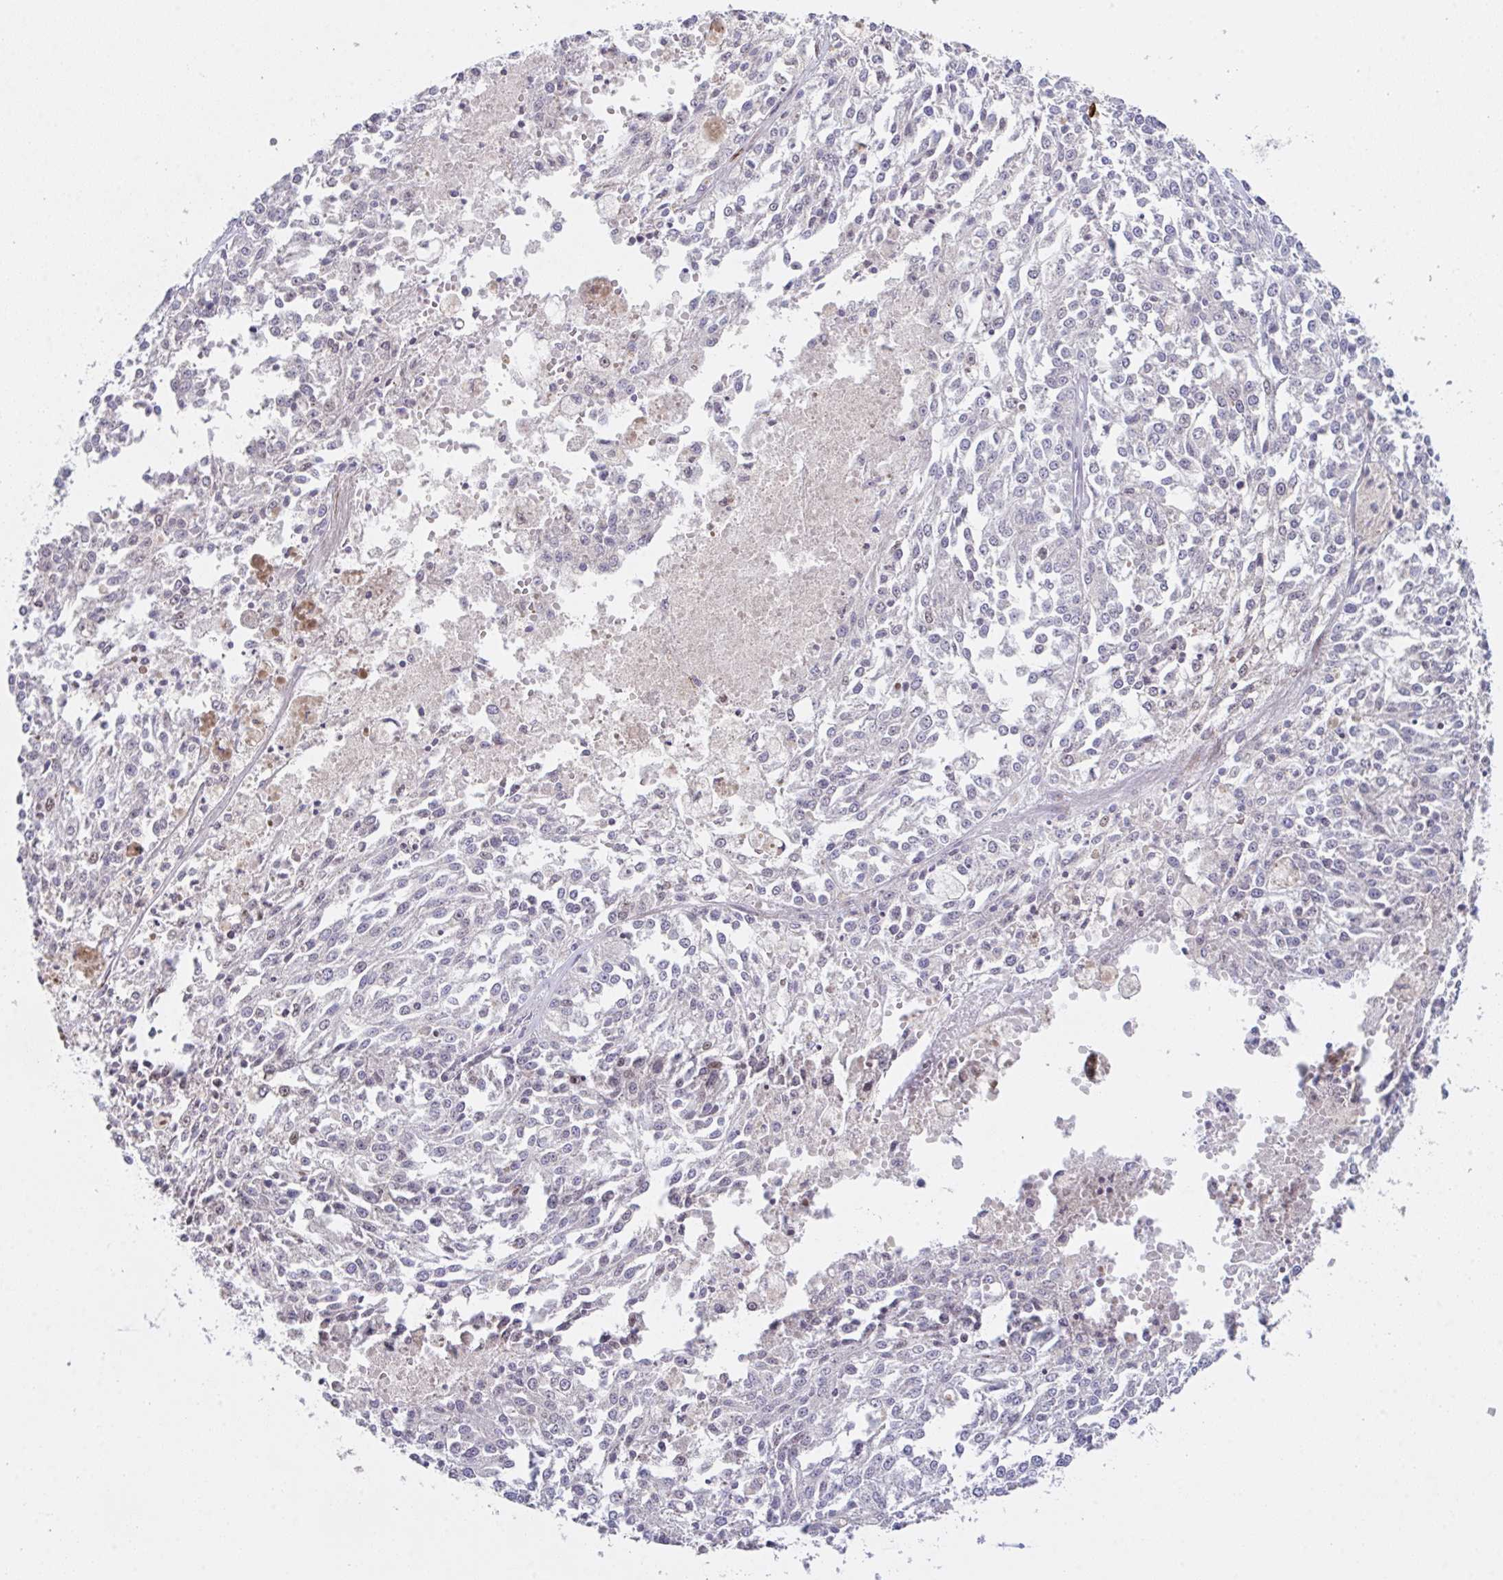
{"staining": {"intensity": "moderate", "quantity": "<25%", "location": "nuclear"}, "tissue": "melanoma", "cell_type": "Tumor cells", "image_type": "cancer", "snomed": [{"axis": "morphology", "description": "Malignant melanoma, NOS"}, {"axis": "topography", "description": "Skin"}], "caption": "IHC image of neoplastic tissue: melanoma stained using IHC reveals low levels of moderate protein expression localized specifically in the nuclear of tumor cells, appearing as a nuclear brown color.", "gene": "RBM18", "patient": {"sex": "female", "age": 64}}